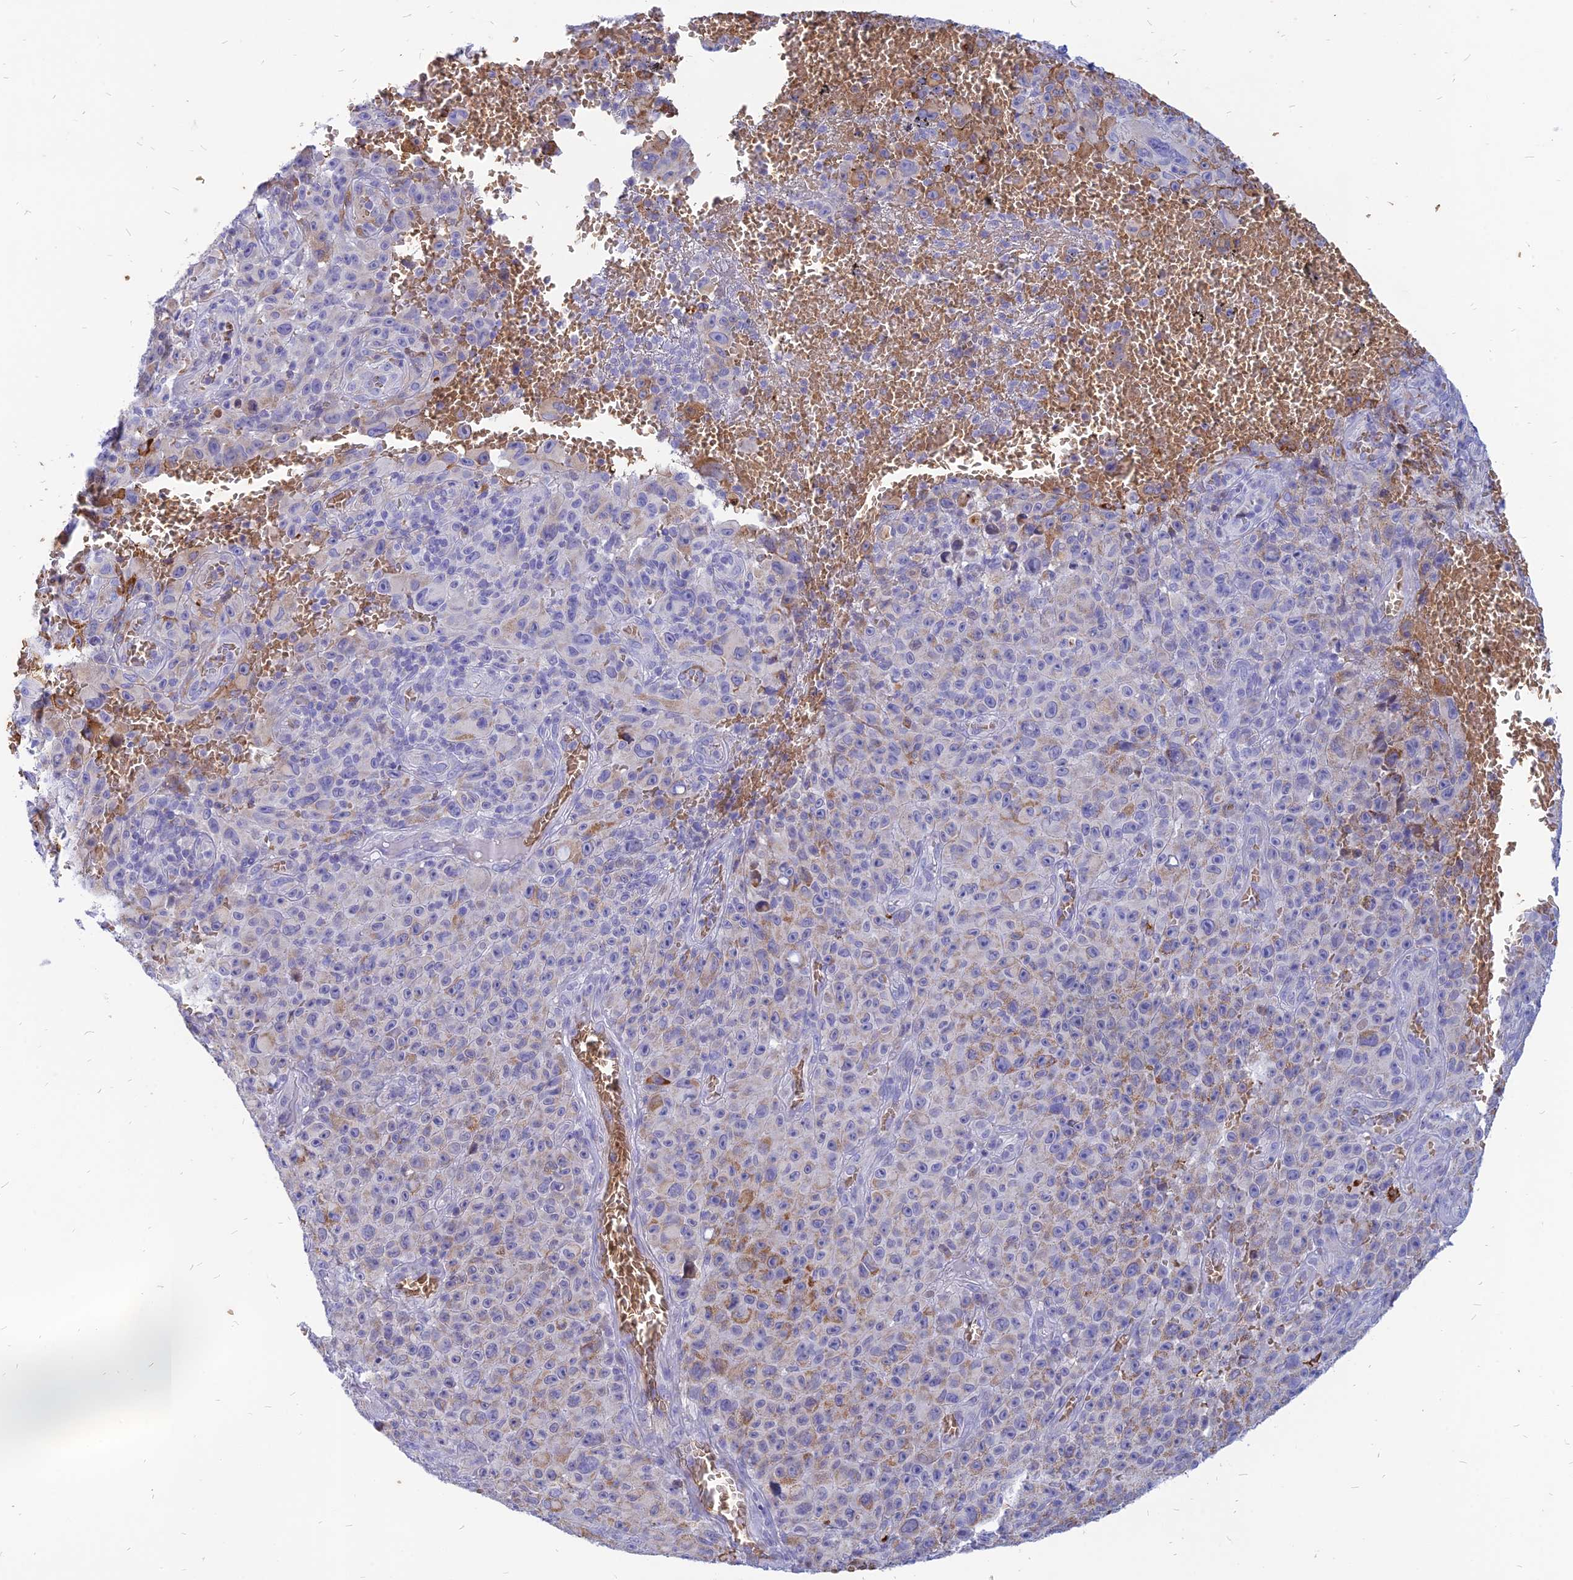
{"staining": {"intensity": "moderate", "quantity": "<25%", "location": "cytoplasmic/membranous"}, "tissue": "melanoma", "cell_type": "Tumor cells", "image_type": "cancer", "snomed": [{"axis": "morphology", "description": "Malignant melanoma, NOS"}, {"axis": "topography", "description": "Skin"}], "caption": "A histopathology image of malignant melanoma stained for a protein exhibits moderate cytoplasmic/membranous brown staining in tumor cells.", "gene": "HHAT", "patient": {"sex": "female", "age": 82}}